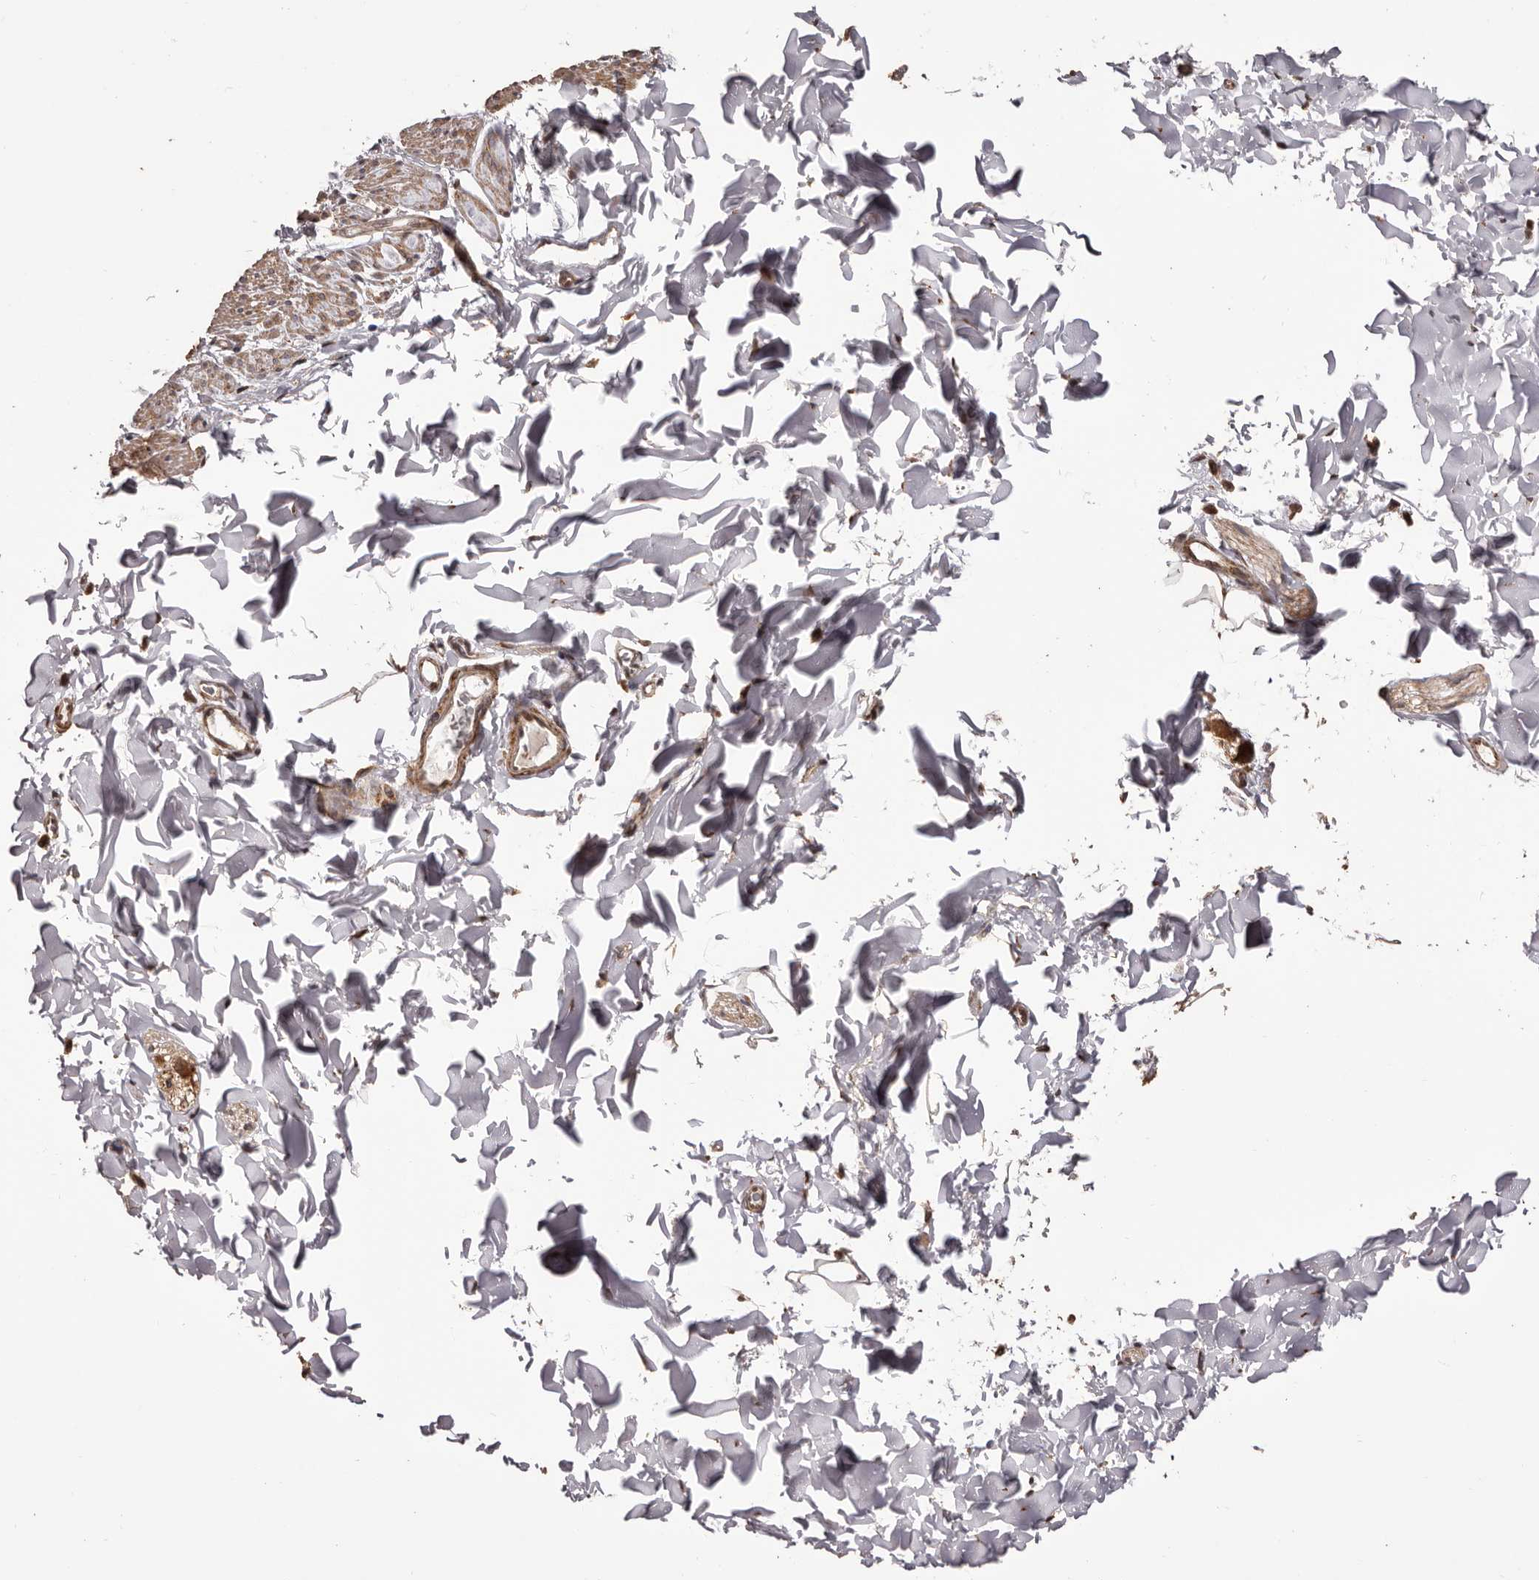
{"staining": {"intensity": "moderate", "quantity": ">75%", "location": "cytoplasmic/membranous"}, "tissue": "smooth muscle", "cell_type": "Smooth muscle cells", "image_type": "normal", "snomed": [{"axis": "morphology", "description": "Normal tissue, NOS"}, {"axis": "topography", "description": "Colon"}, {"axis": "topography", "description": "Peripheral nerve tissue"}], "caption": "DAB immunohistochemical staining of benign human smooth muscle exhibits moderate cytoplasmic/membranous protein staining in approximately >75% of smooth muscle cells.", "gene": "ZCCHC7", "patient": {"sex": "female", "age": 61}}